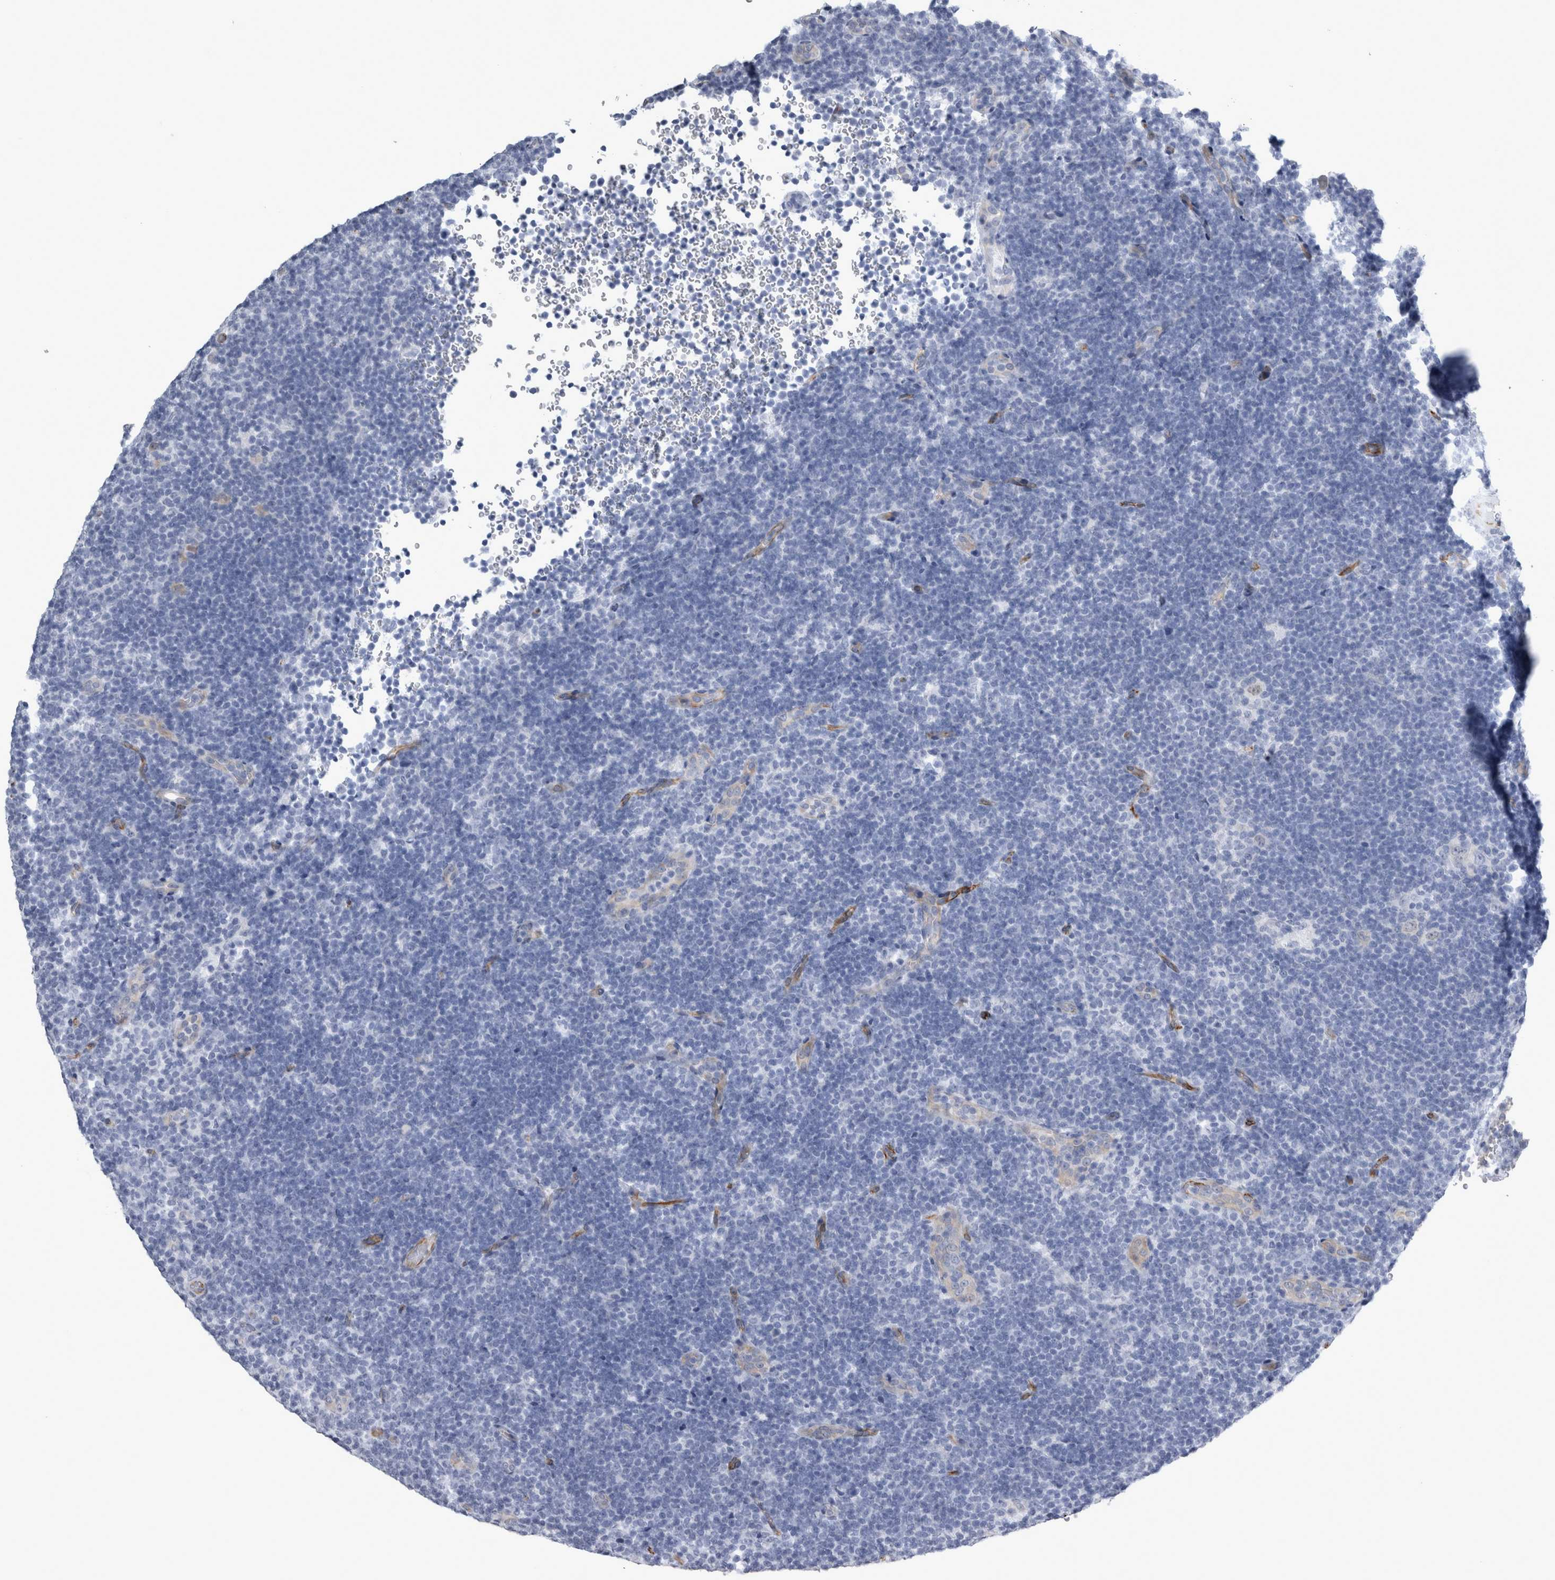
{"staining": {"intensity": "negative", "quantity": "none", "location": "none"}, "tissue": "lymphoma", "cell_type": "Tumor cells", "image_type": "cancer", "snomed": [{"axis": "morphology", "description": "Hodgkin's disease, NOS"}, {"axis": "topography", "description": "Lymph node"}], "caption": "The micrograph displays no staining of tumor cells in lymphoma. (IHC, brightfield microscopy, high magnification).", "gene": "VWDE", "patient": {"sex": "female", "age": 57}}